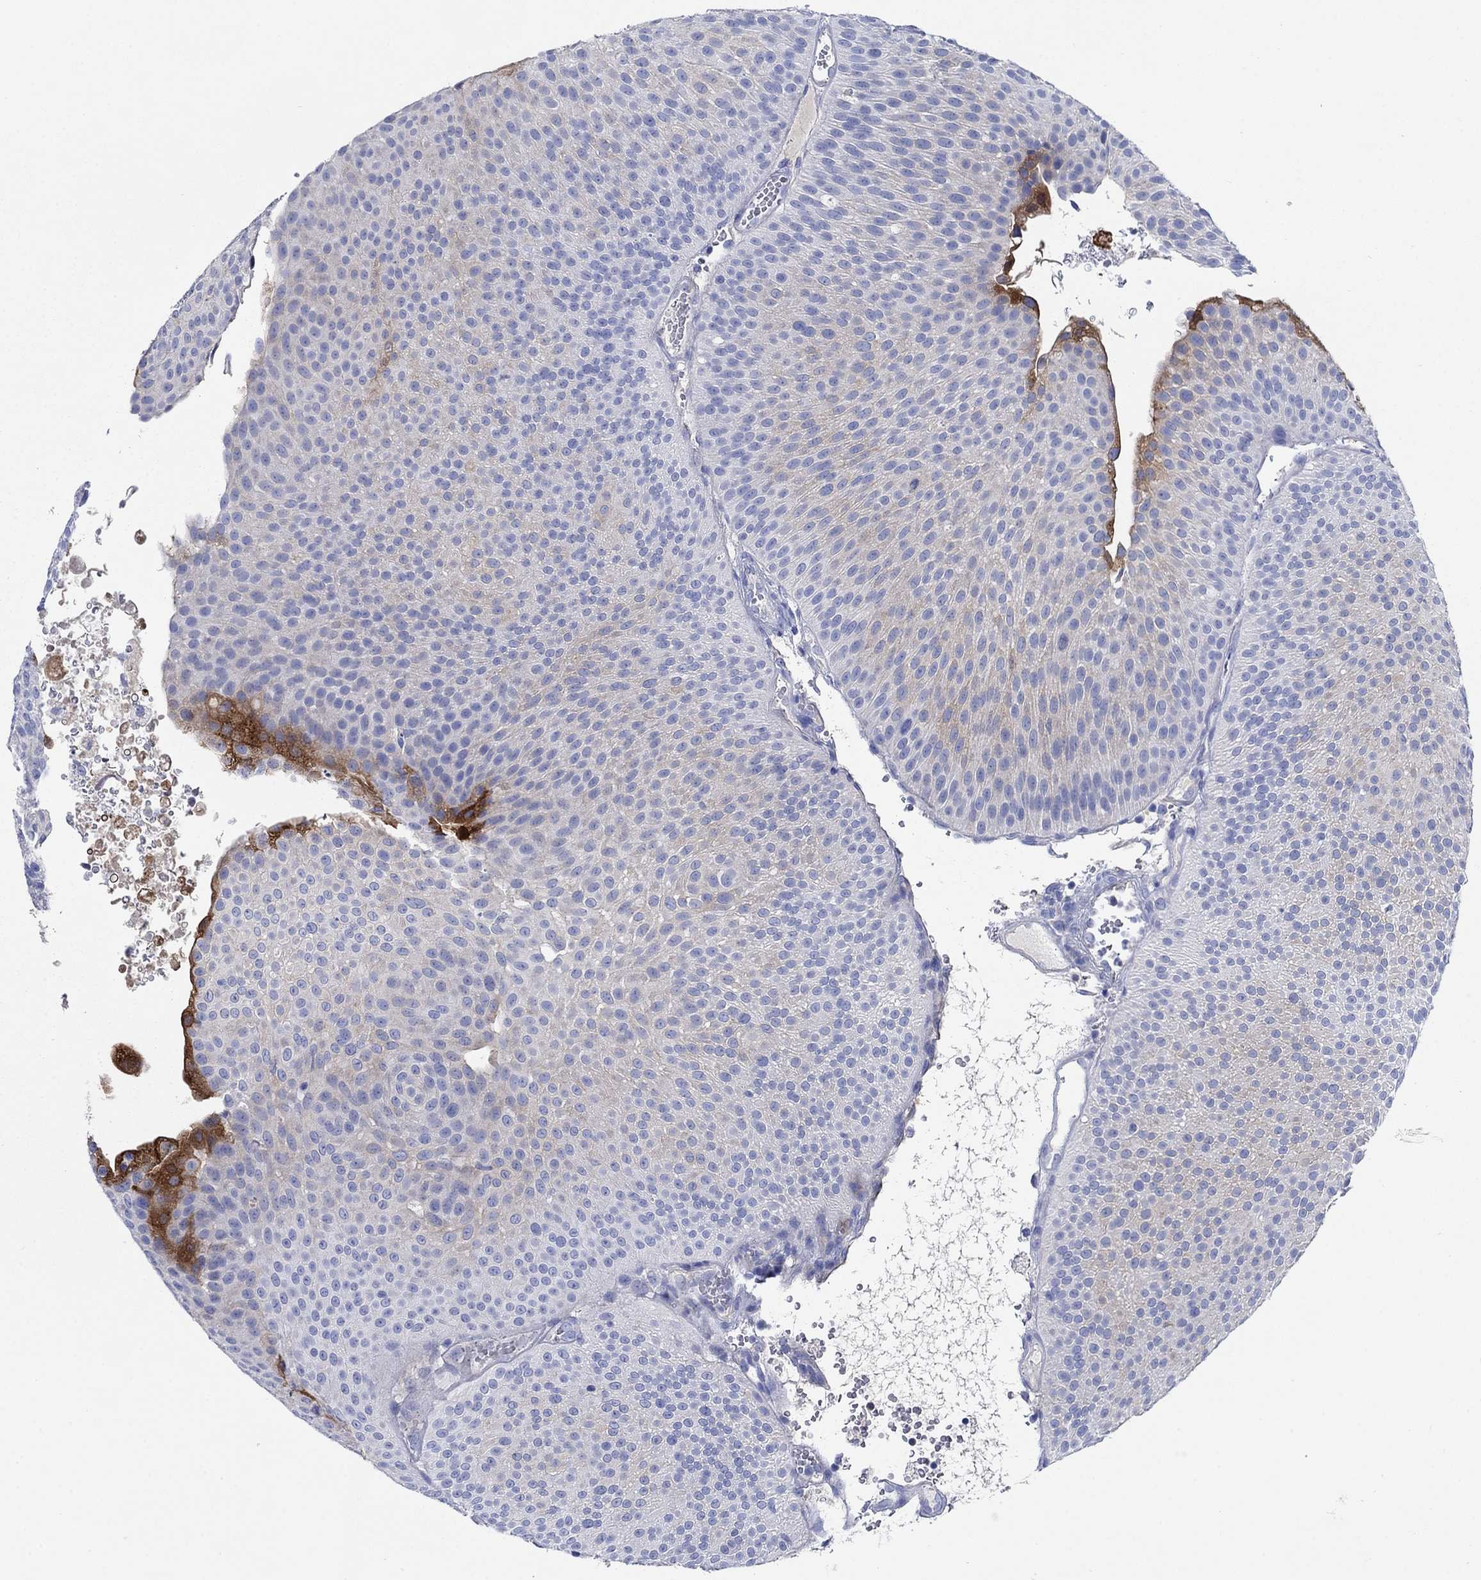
{"staining": {"intensity": "strong", "quantity": "<25%", "location": "cytoplasmic/membranous"}, "tissue": "urothelial cancer", "cell_type": "Tumor cells", "image_type": "cancer", "snomed": [{"axis": "morphology", "description": "Urothelial carcinoma, Low grade"}, {"axis": "topography", "description": "Urinary bladder"}], "caption": "Immunohistochemical staining of low-grade urothelial carcinoma shows medium levels of strong cytoplasmic/membranous protein positivity in approximately <25% of tumor cells. The staining is performed using DAB brown chromogen to label protein expression. The nuclei are counter-stained blue using hematoxylin.", "gene": "TRIM16", "patient": {"sex": "male", "age": 65}}